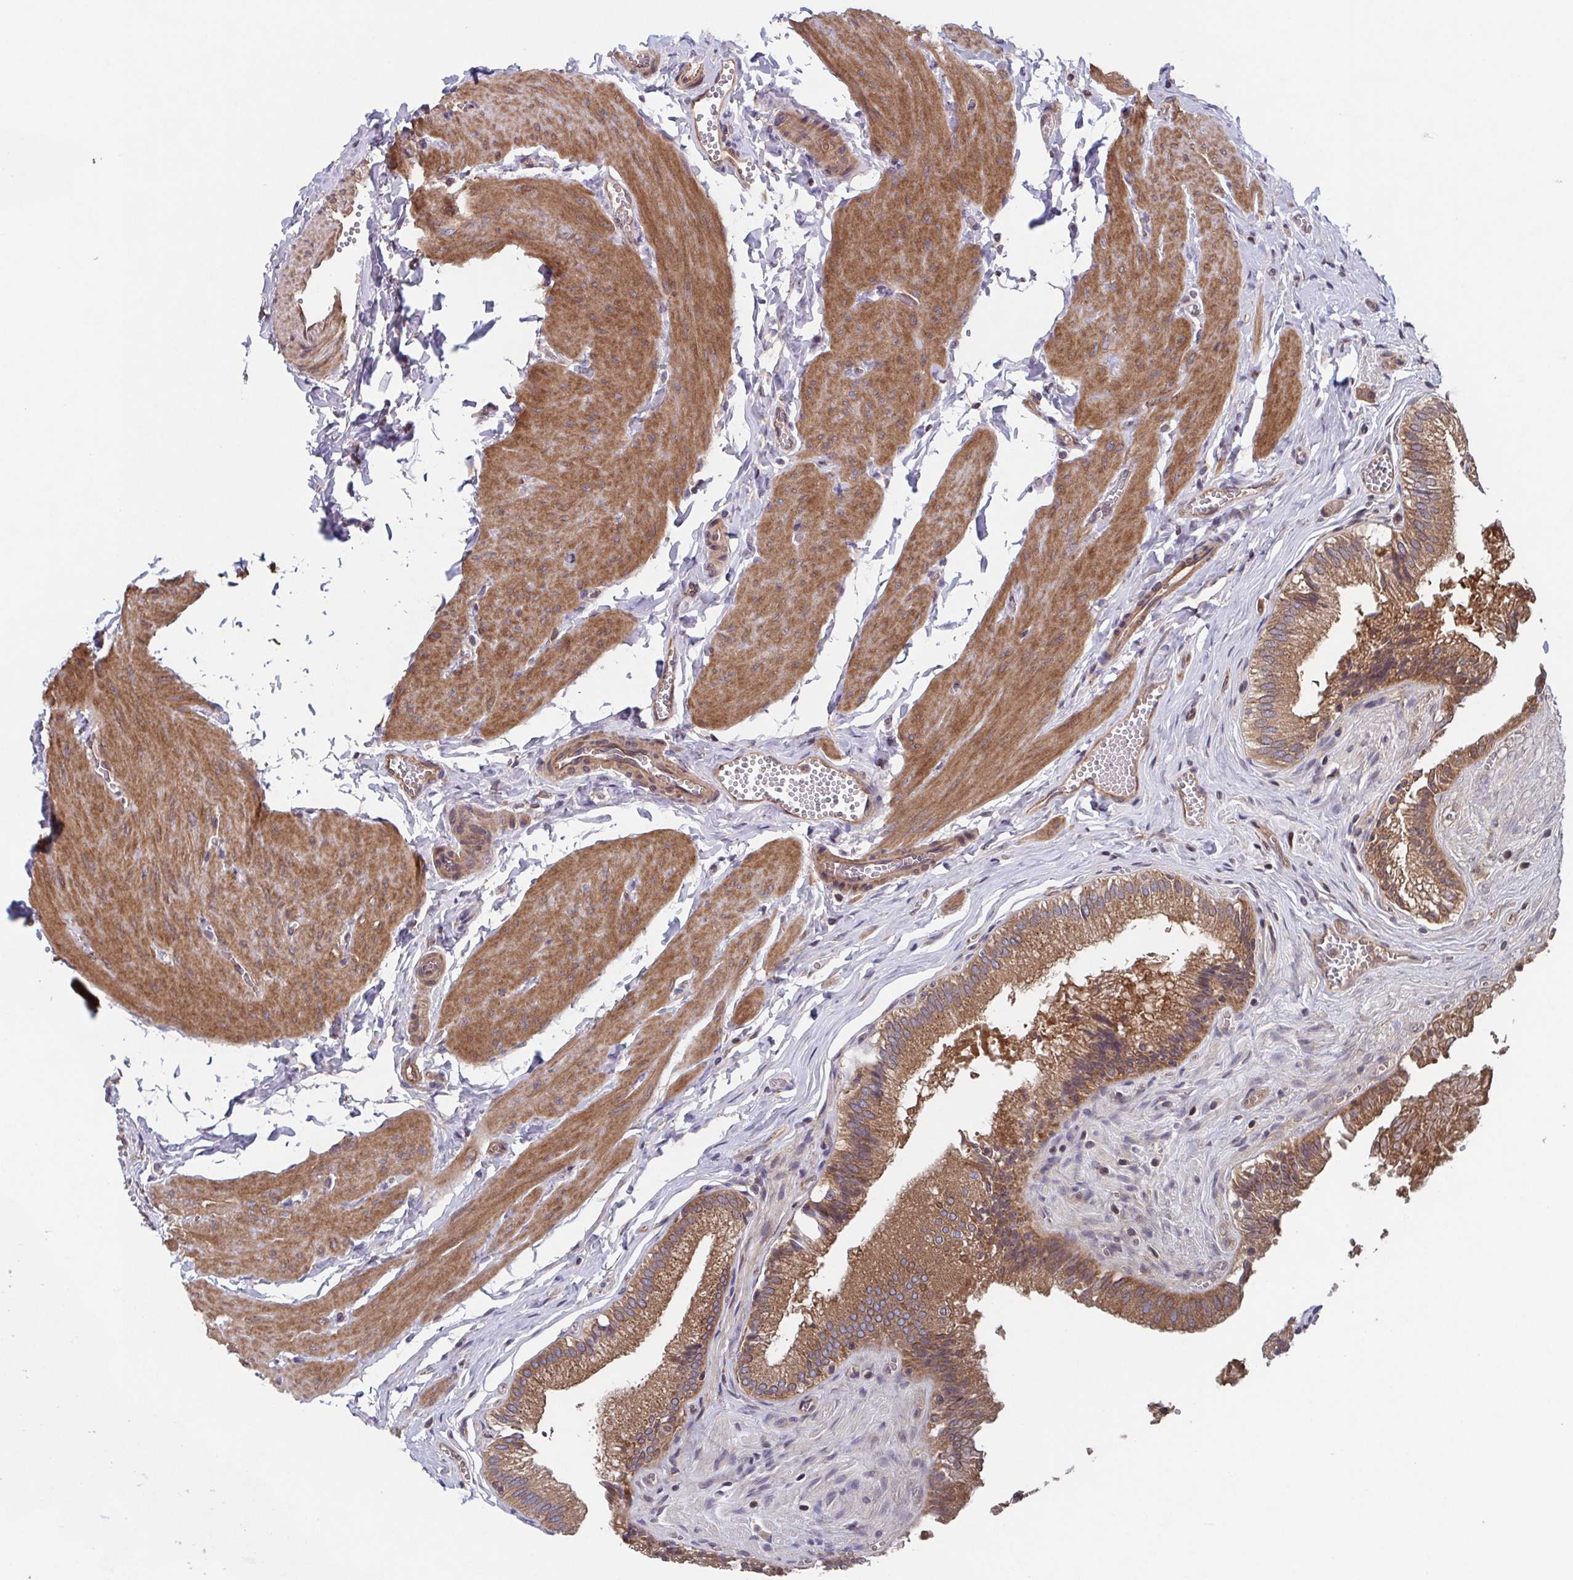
{"staining": {"intensity": "strong", "quantity": ">75%", "location": "cytoplasmic/membranous"}, "tissue": "gallbladder", "cell_type": "Glandular cells", "image_type": "normal", "snomed": [{"axis": "morphology", "description": "Normal tissue, NOS"}, {"axis": "topography", "description": "Gallbladder"}, {"axis": "topography", "description": "Peripheral nerve tissue"}], "caption": "This is a micrograph of IHC staining of normal gallbladder, which shows strong positivity in the cytoplasmic/membranous of glandular cells.", "gene": "COPB1", "patient": {"sex": "male", "age": 17}}